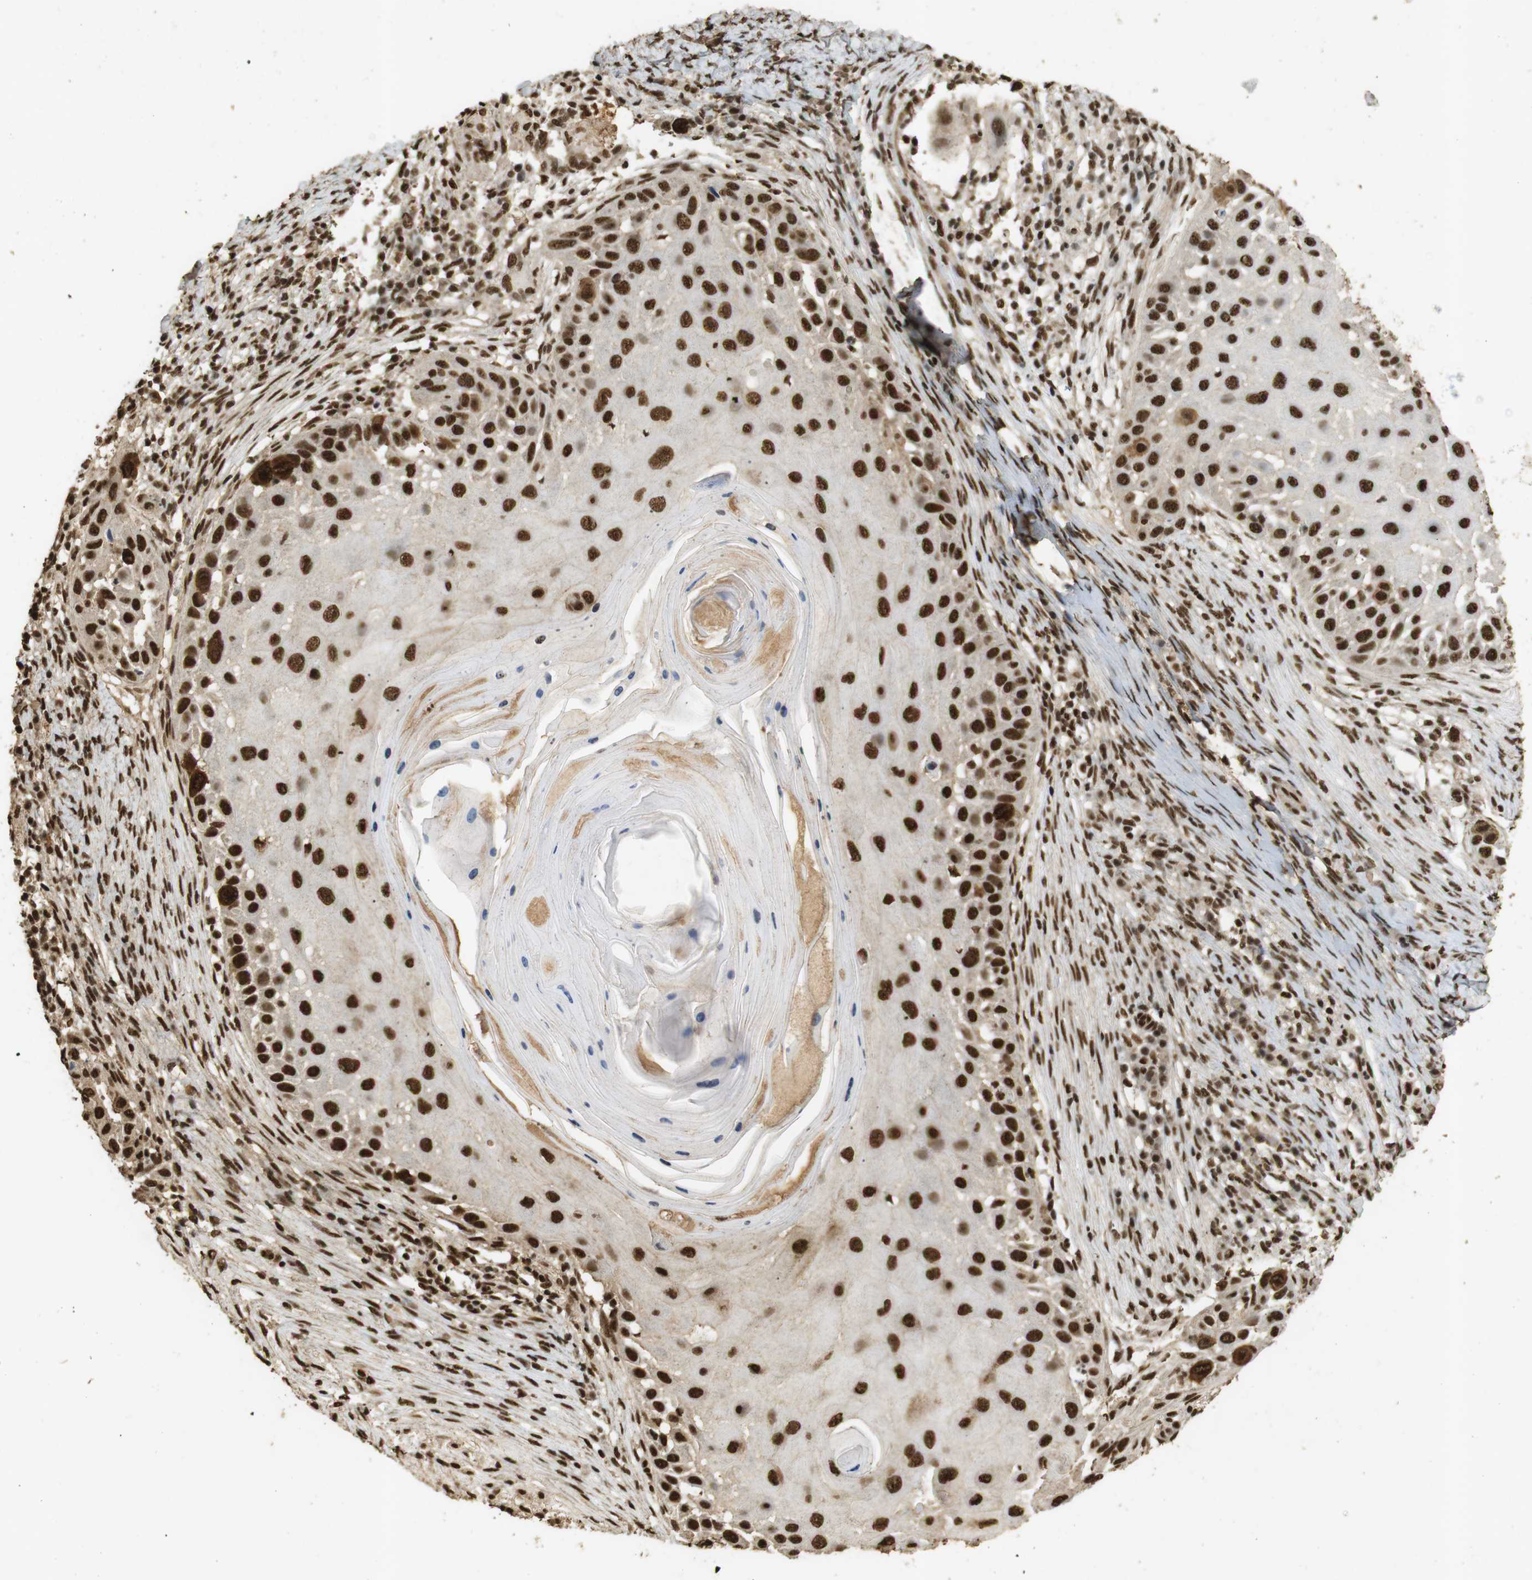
{"staining": {"intensity": "strong", "quantity": ">75%", "location": "nuclear"}, "tissue": "skin cancer", "cell_type": "Tumor cells", "image_type": "cancer", "snomed": [{"axis": "morphology", "description": "Squamous cell carcinoma, NOS"}, {"axis": "topography", "description": "Skin"}], "caption": "Human skin squamous cell carcinoma stained with a brown dye exhibits strong nuclear positive positivity in approximately >75% of tumor cells.", "gene": "GATA4", "patient": {"sex": "female", "age": 44}}